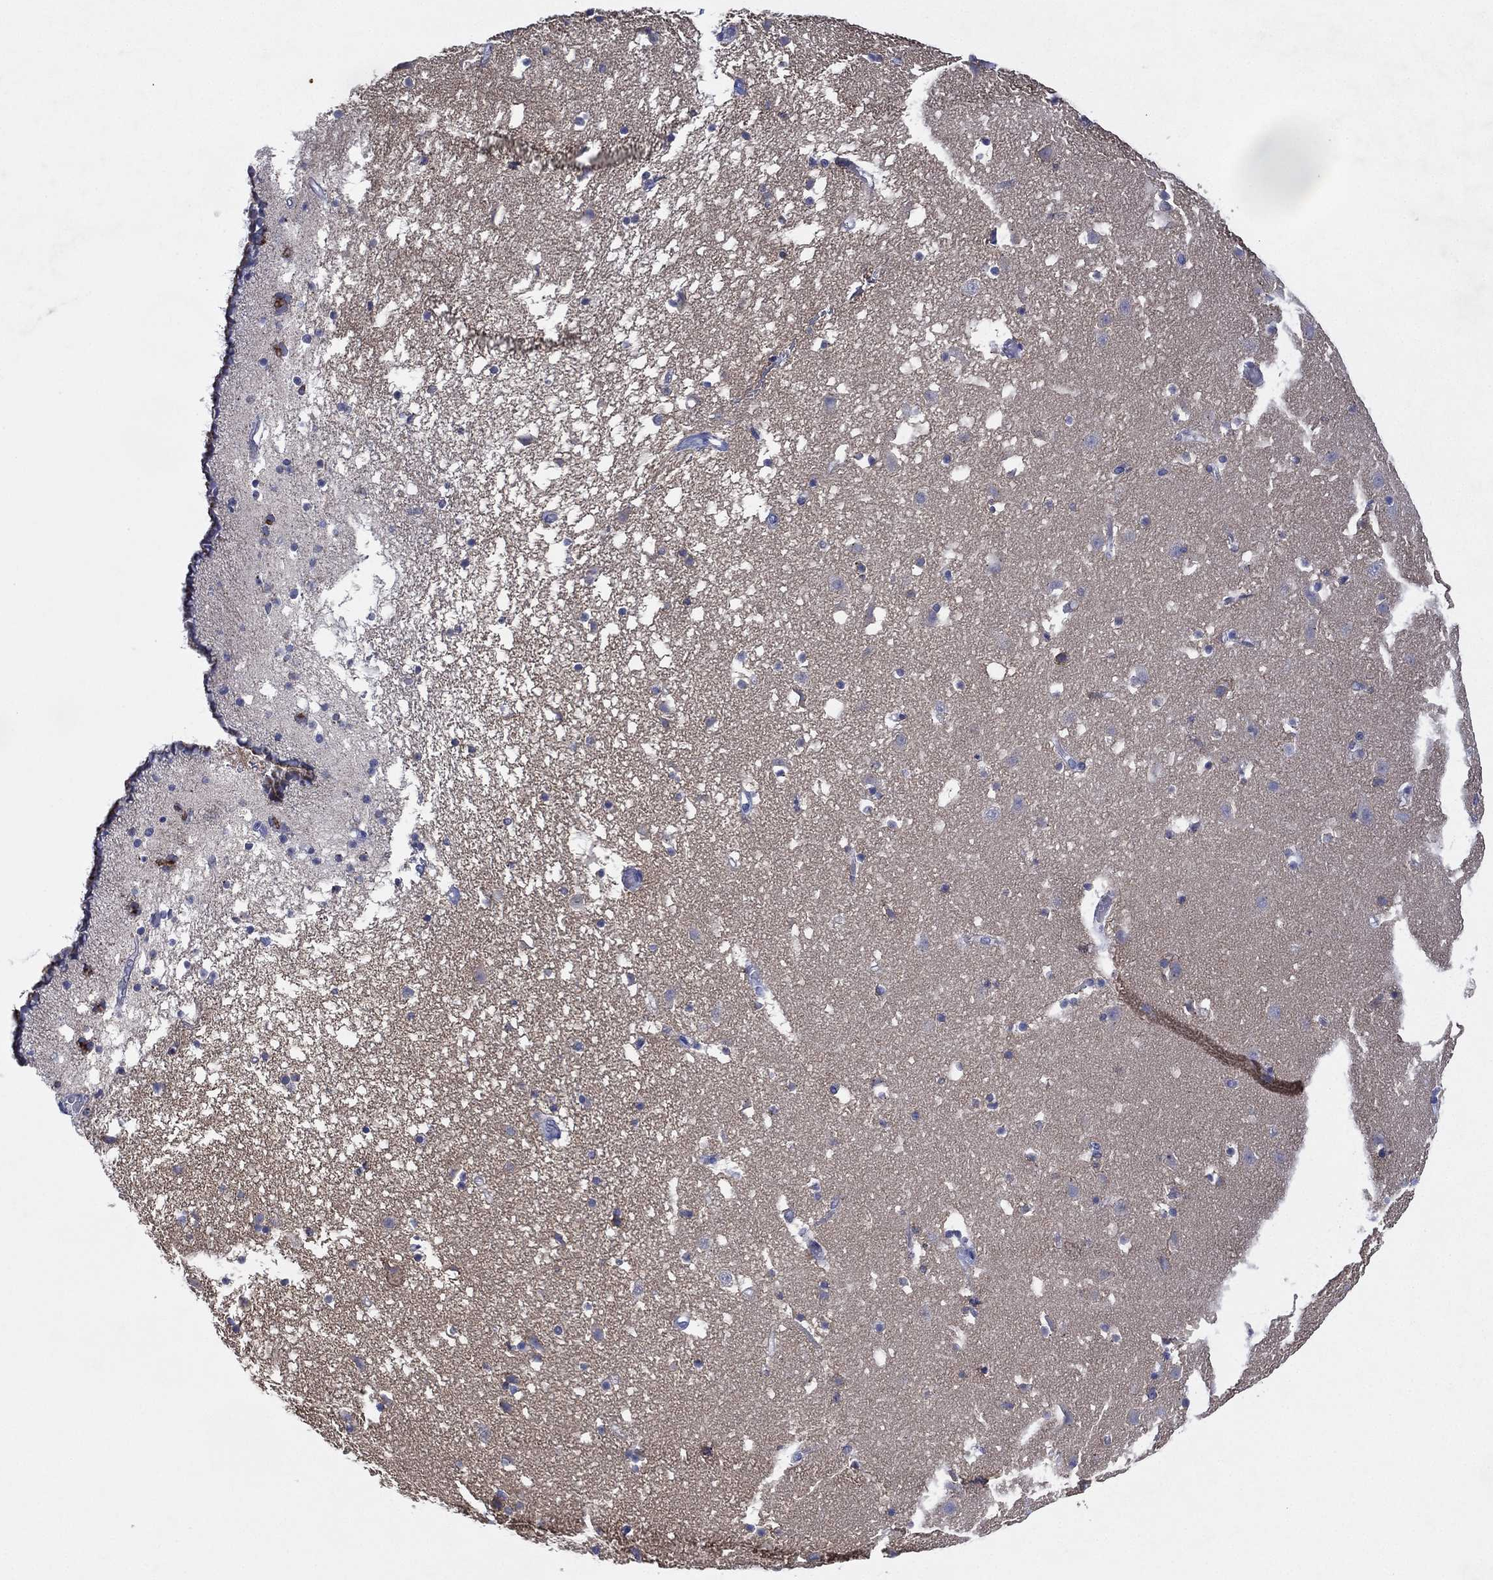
{"staining": {"intensity": "negative", "quantity": "none", "location": "none"}, "tissue": "caudate", "cell_type": "Glial cells", "image_type": "normal", "snomed": [{"axis": "morphology", "description": "Normal tissue, NOS"}, {"axis": "topography", "description": "Lateral ventricle wall"}], "caption": "This is an IHC photomicrograph of unremarkable caudate. There is no staining in glial cells.", "gene": "CHRNA3", "patient": {"sex": "female", "age": 42}}